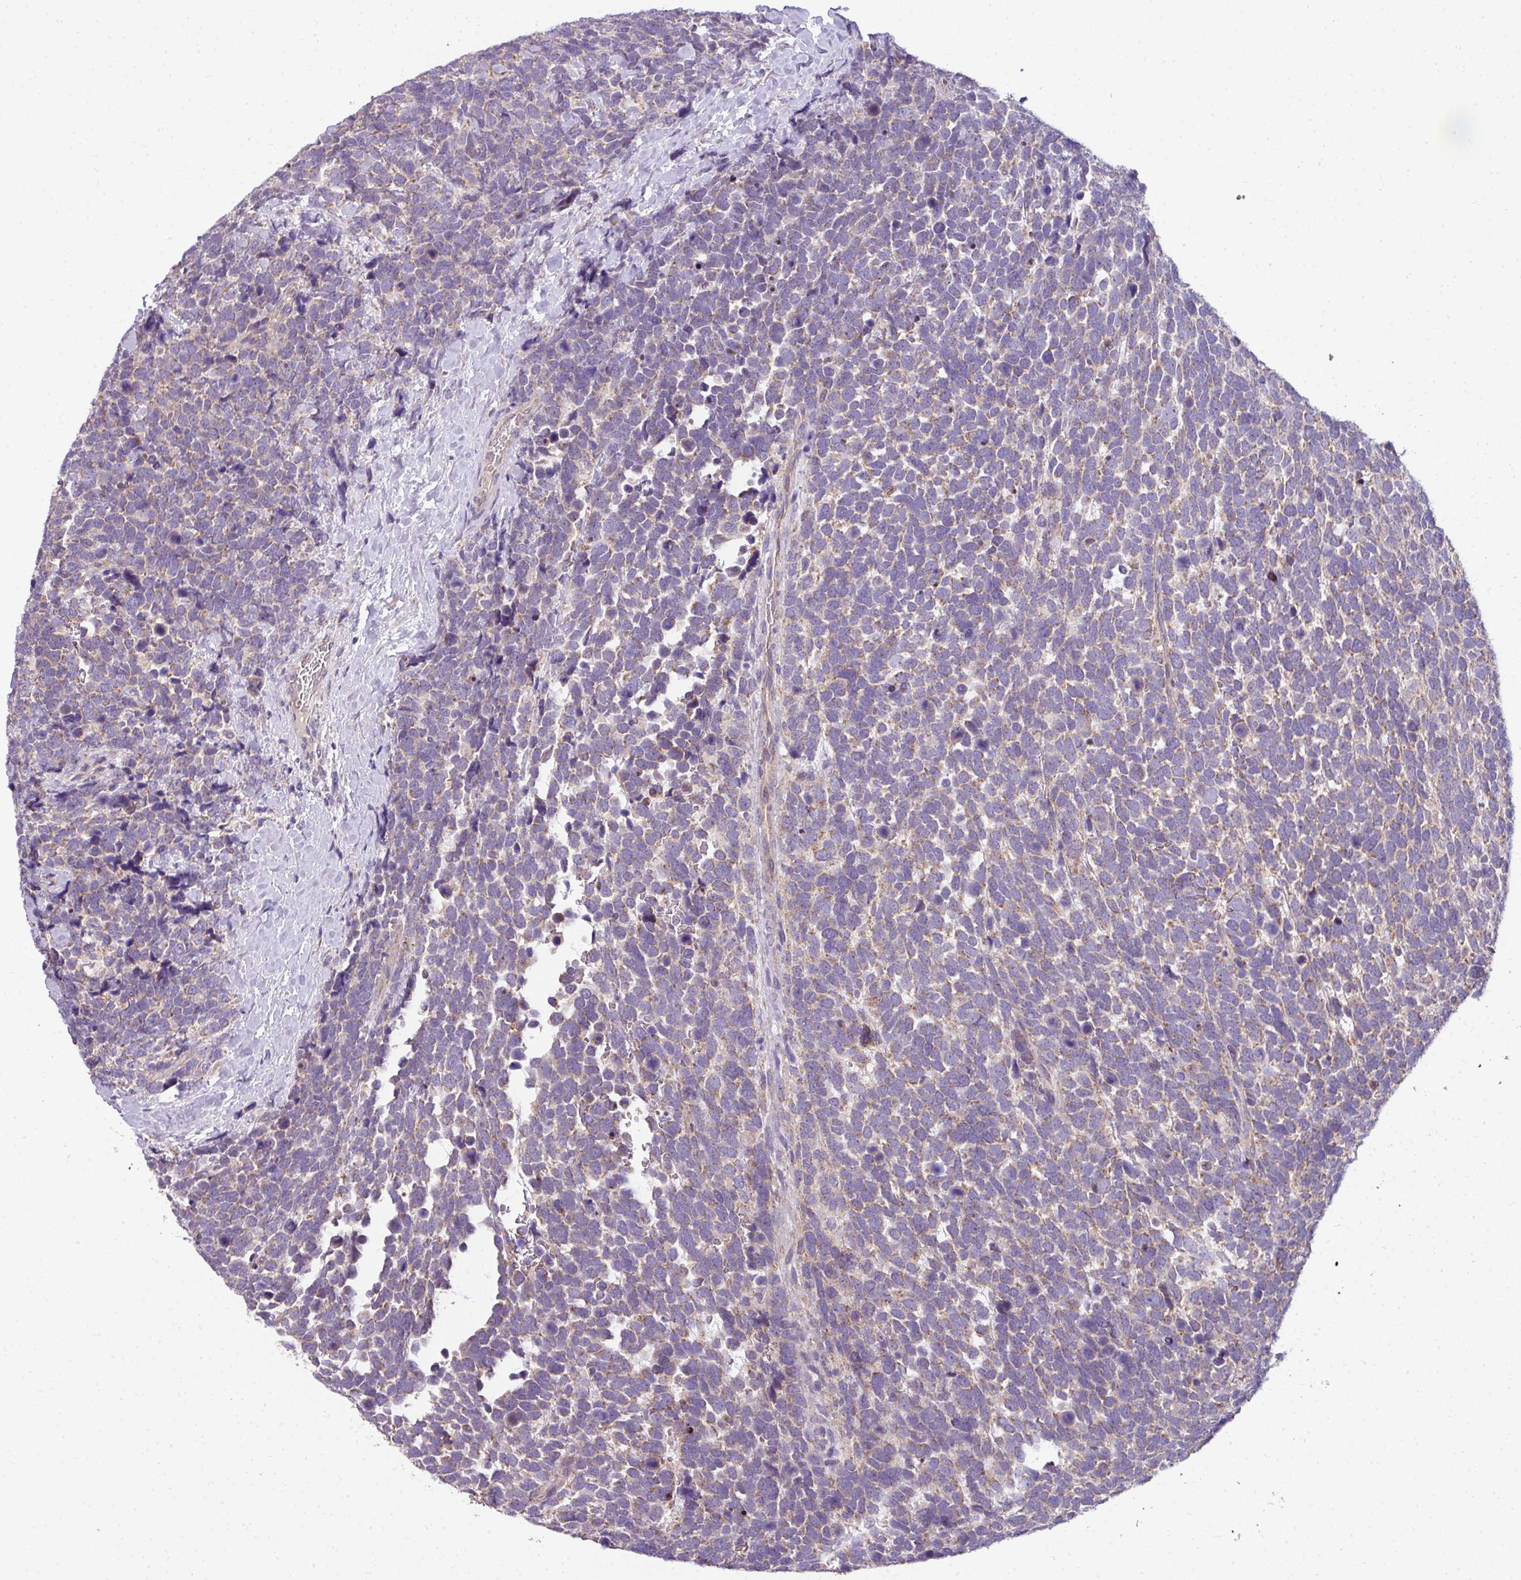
{"staining": {"intensity": "weak", "quantity": "25%-75%", "location": "cytoplasmic/membranous"}, "tissue": "urothelial cancer", "cell_type": "Tumor cells", "image_type": "cancer", "snomed": [{"axis": "morphology", "description": "Urothelial carcinoma, High grade"}, {"axis": "topography", "description": "Urinary bladder"}], "caption": "About 25%-75% of tumor cells in human urothelial carcinoma (high-grade) exhibit weak cytoplasmic/membranous protein staining as visualized by brown immunohistochemical staining.", "gene": "PALS2", "patient": {"sex": "female", "age": 82}}